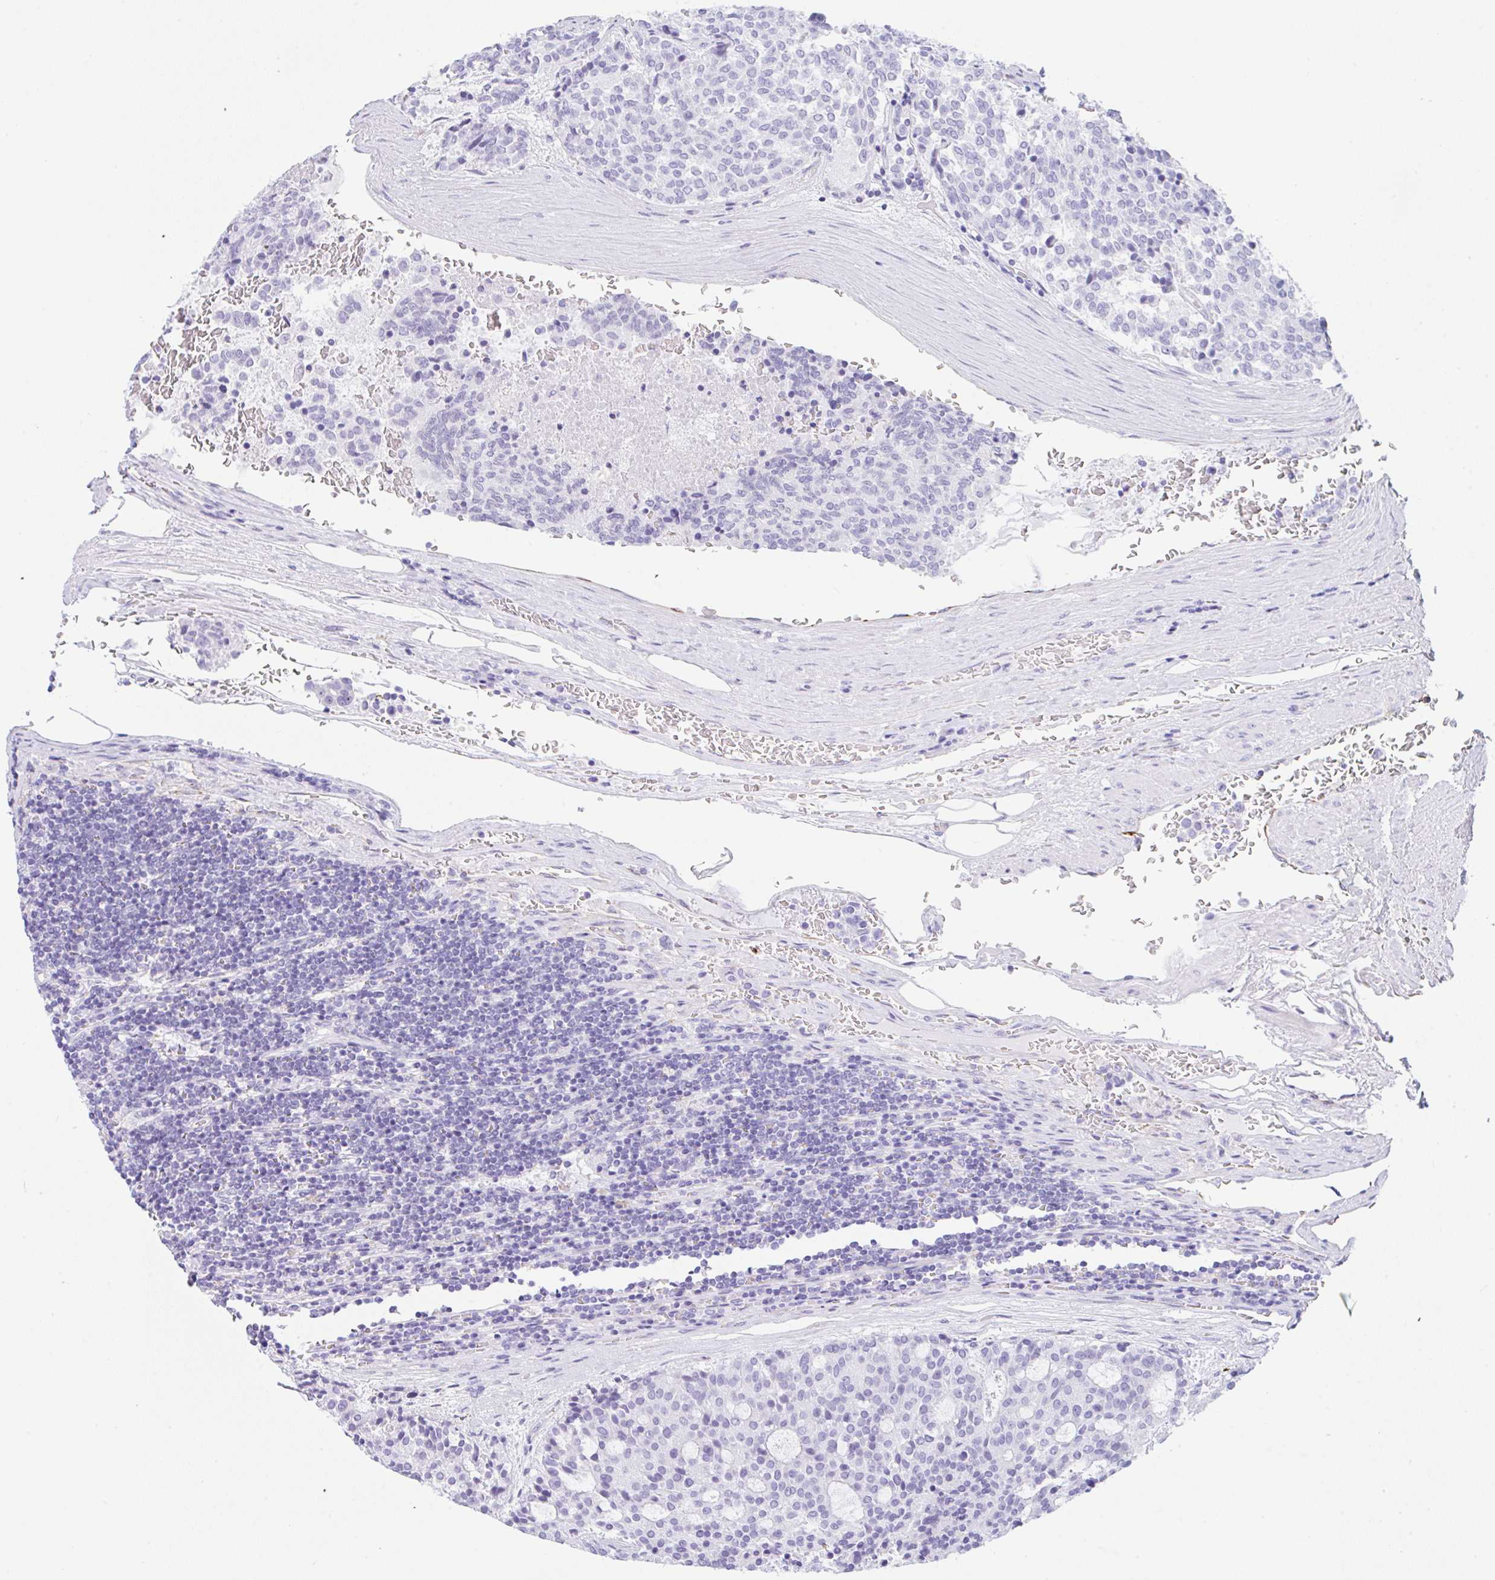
{"staining": {"intensity": "negative", "quantity": "none", "location": "none"}, "tissue": "carcinoid", "cell_type": "Tumor cells", "image_type": "cancer", "snomed": [{"axis": "morphology", "description": "Carcinoid, malignant, NOS"}, {"axis": "topography", "description": "Pancreas"}], "caption": "Immunohistochemical staining of human carcinoid (malignant) shows no significant expression in tumor cells.", "gene": "NDUFAF8", "patient": {"sex": "female", "age": 54}}